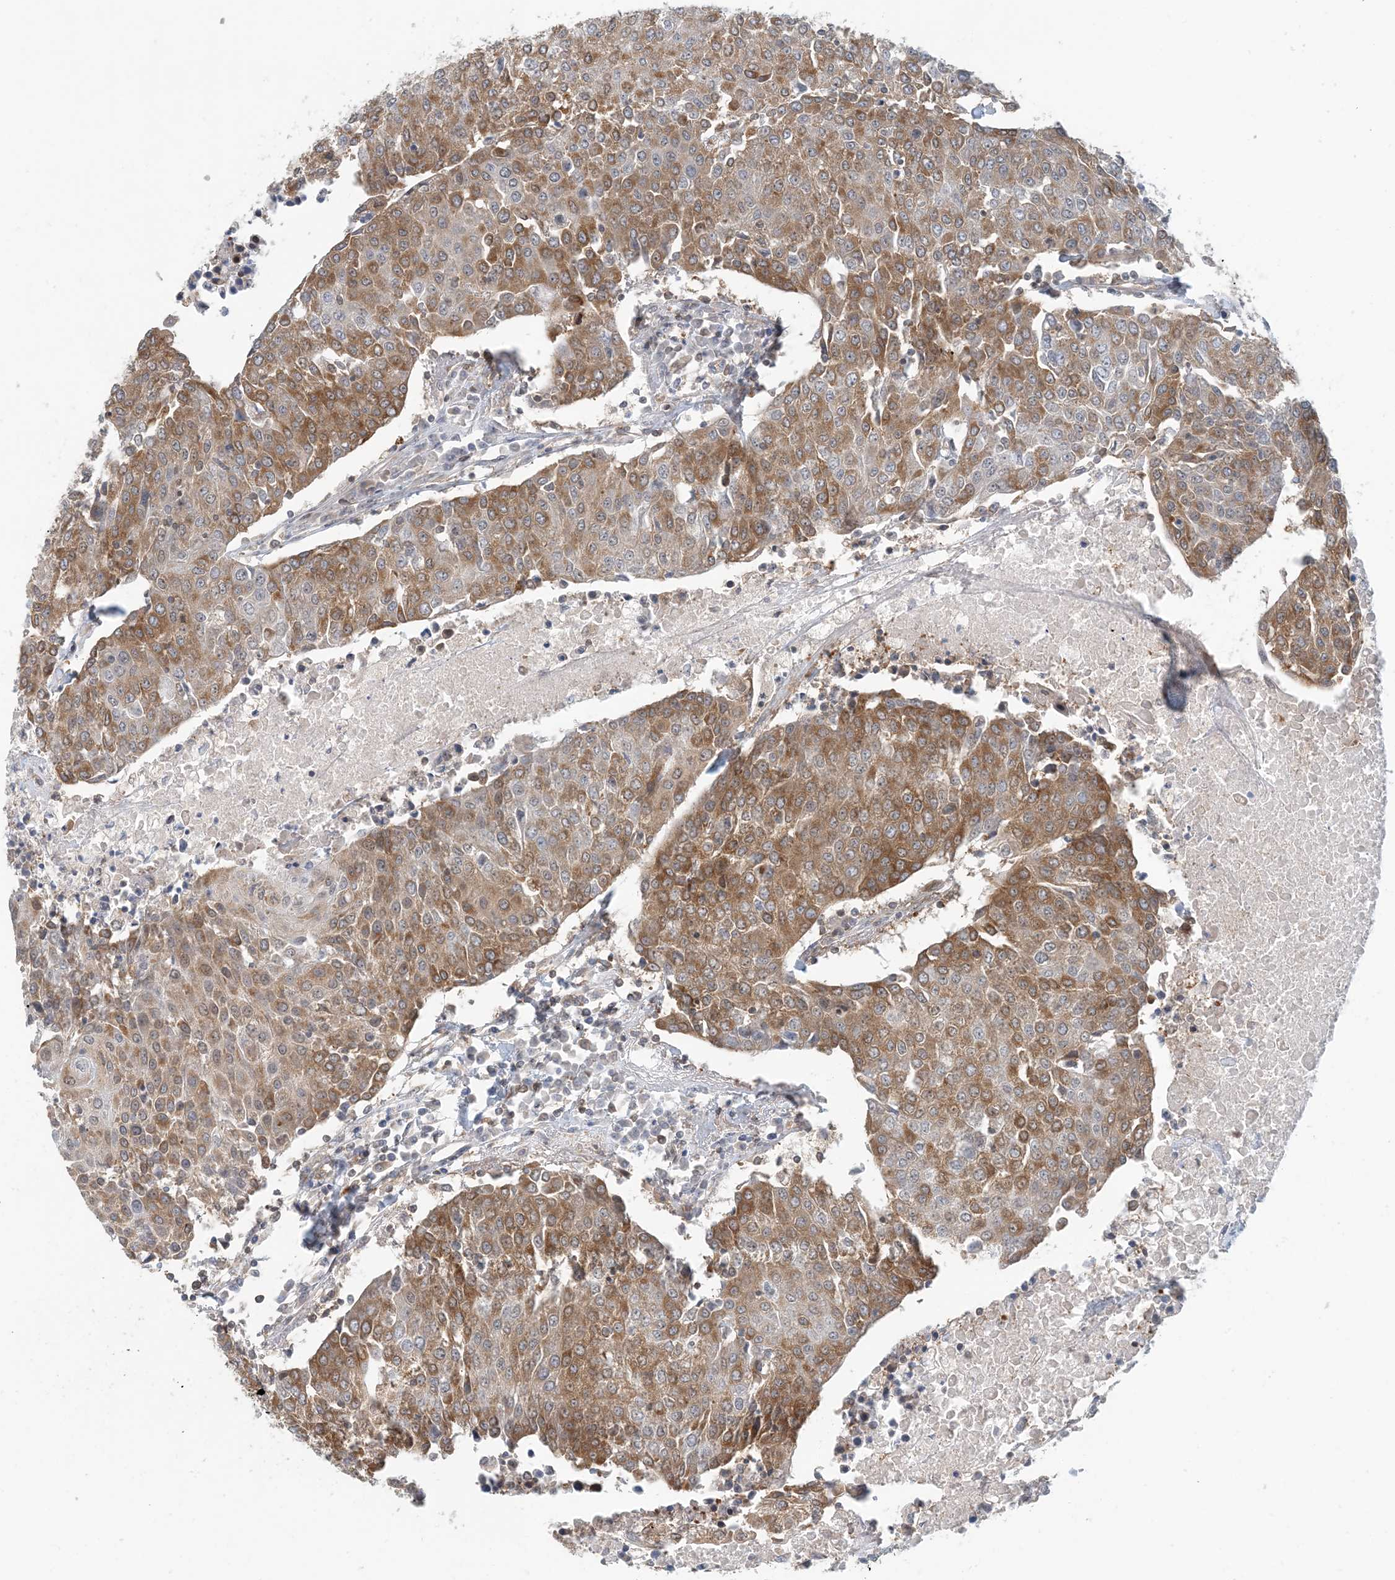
{"staining": {"intensity": "moderate", "quantity": ">75%", "location": "cytoplasmic/membranous"}, "tissue": "urothelial cancer", "cell_type": "Tumor cells", "image_type": "cancer", "snomed": [{"axis": "morphology", "description": "Urothelial carcinoma, High grade"}, {"axis": "topography", "description": "Urinary bladder"}], "caption": "High-power microscopy captured an immunohistochemistry (IHC) micrograph of high-grade urothelial carcinoma, revealing moderate cytoplasmic/membranous positivity in about >75% of tumor cells.", "gene": "ATP13A2", "patient": {"sex": "female", "age": 85}}